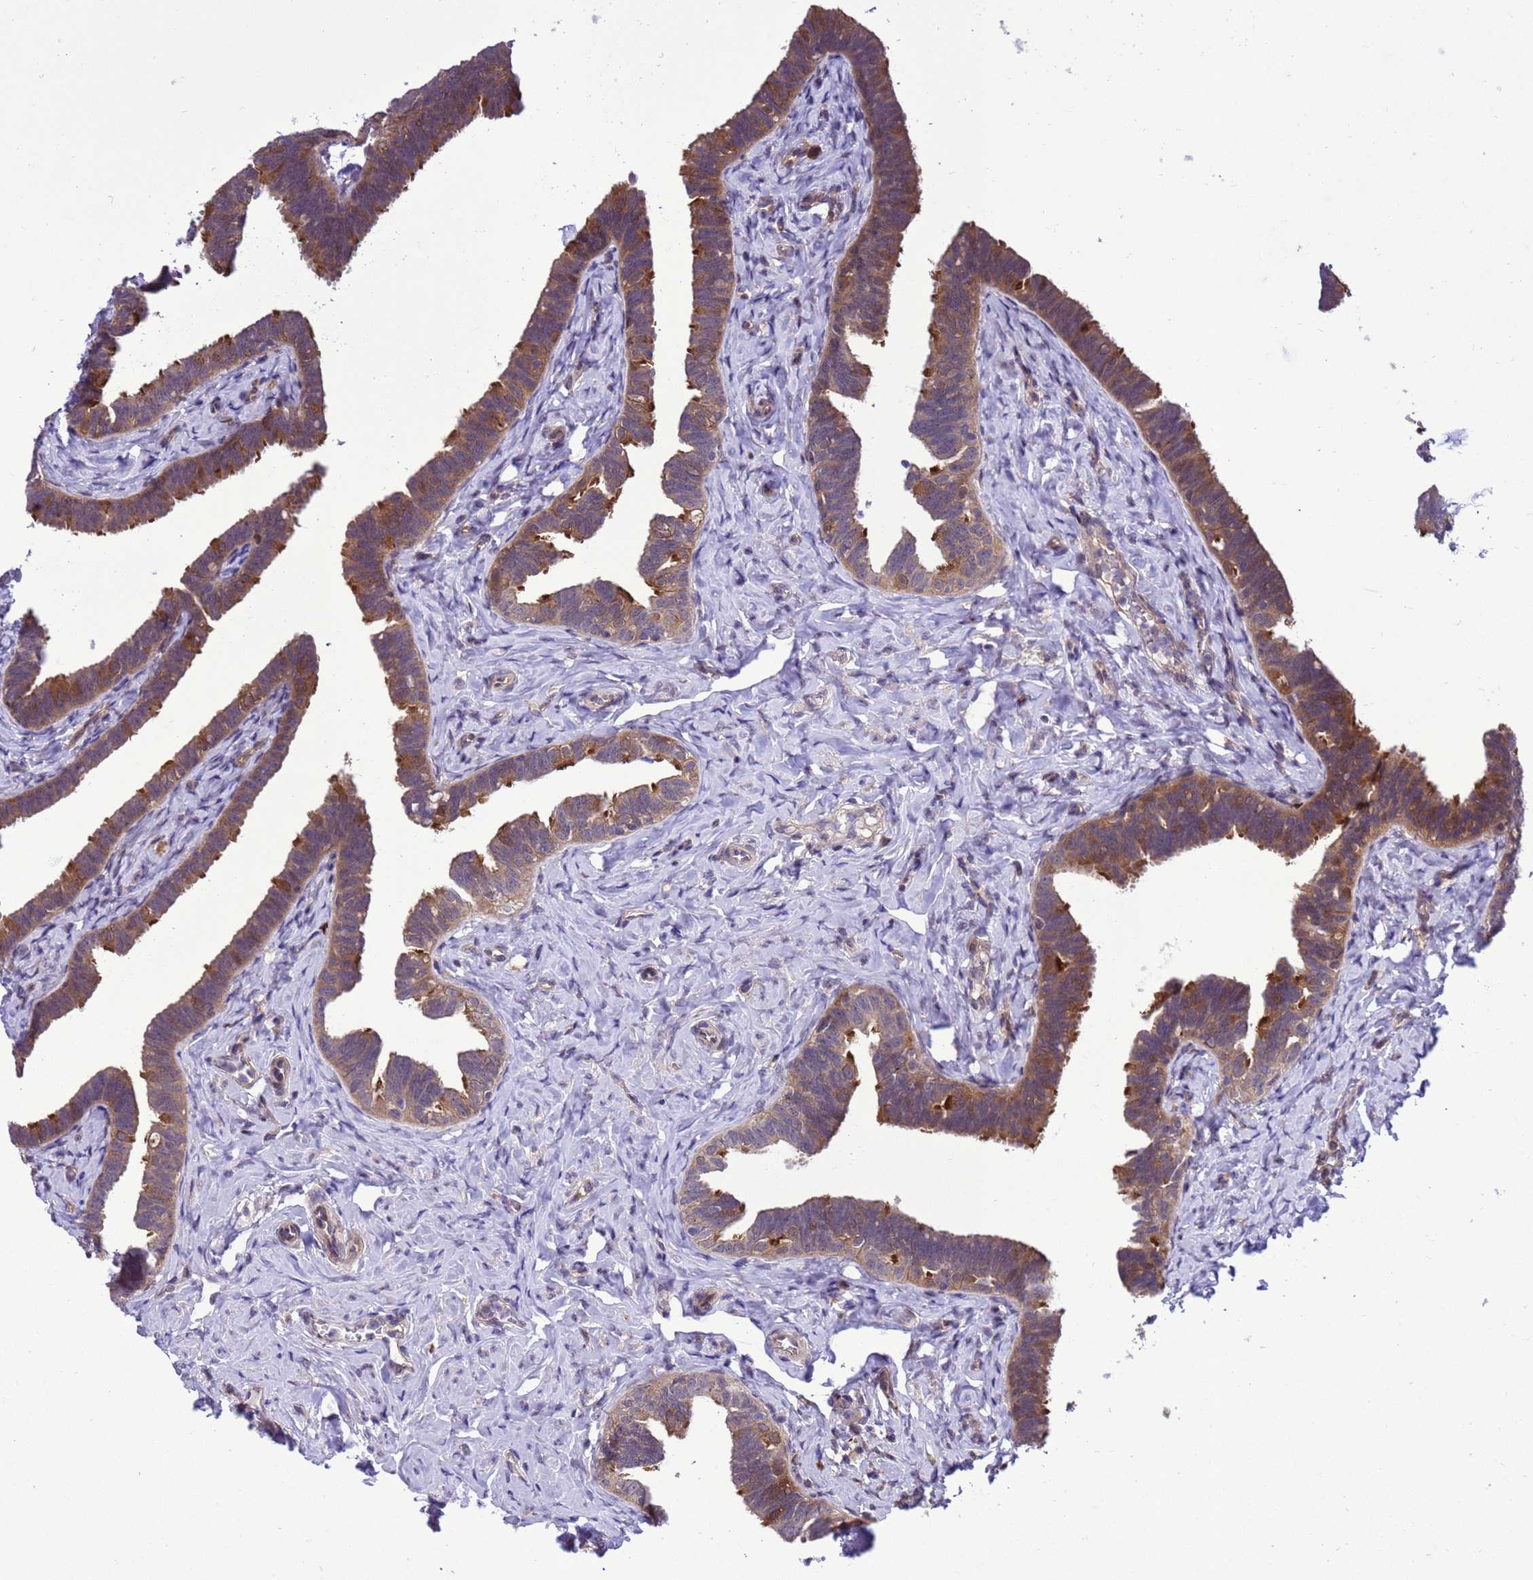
{"staining": {"intensity": "moderate", "quantity": "25%-75%", "location": "cytoplasmic/membranous"}, "tissue": "fallopian tube", "cell_type": "Glandular cells", "image_type": "normal", "snomed": [{"axis": "morphology", "description": "Normal tissue, NOS"}, {"axis": "topography", "description": "Fallopian tube"}], "caption": "There is medium levels of moderate cytoplasmic/membranous positivity in glandular cells of unremarkable fallopian tube, as demonstrated by immunohistochemical staining (brown color).", "gene": "RASD1", "patient": {"sex": "female", "age": 39}}